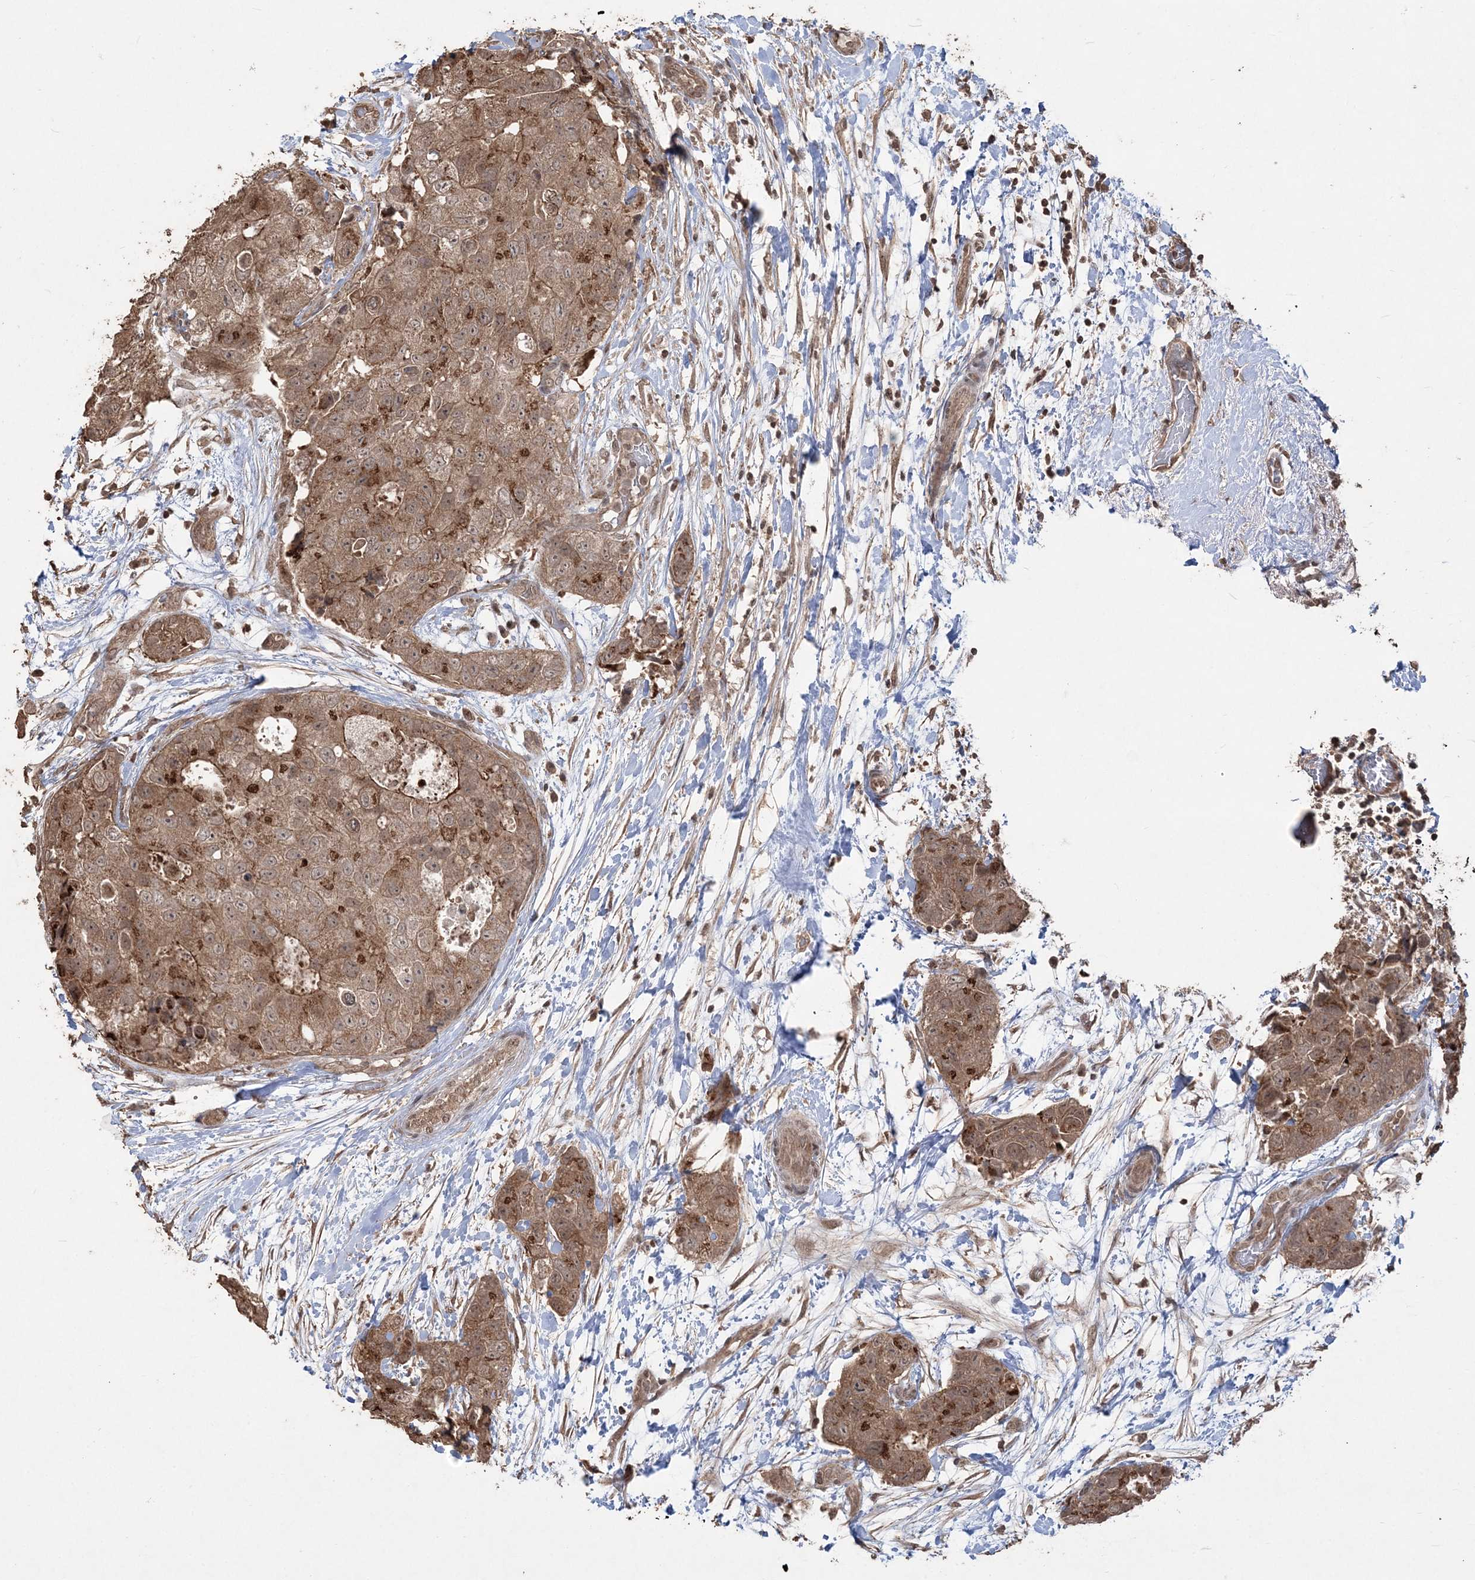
{"staining": {"intensity": "moderate", "quantity": ">75%", "location": "cytoplasmic/membranous,nuclear"}, "tissue": "breast cancer", "cell_type": "Tumor cells", "image_type": "cancer", "snomed": [{"axis": "morphology", "description": "Duct carcinoma"}, {"axis": "topography", "description": "Breast"}], "caption": "Moderate cytoplasmic/membranous and nuclear expression is identified in approximately >75% of tumor cells in infiltrating ductal carcinoma (breast).", "gene": "EHHADH", "patient": {"sex": "female", "age": 62}}